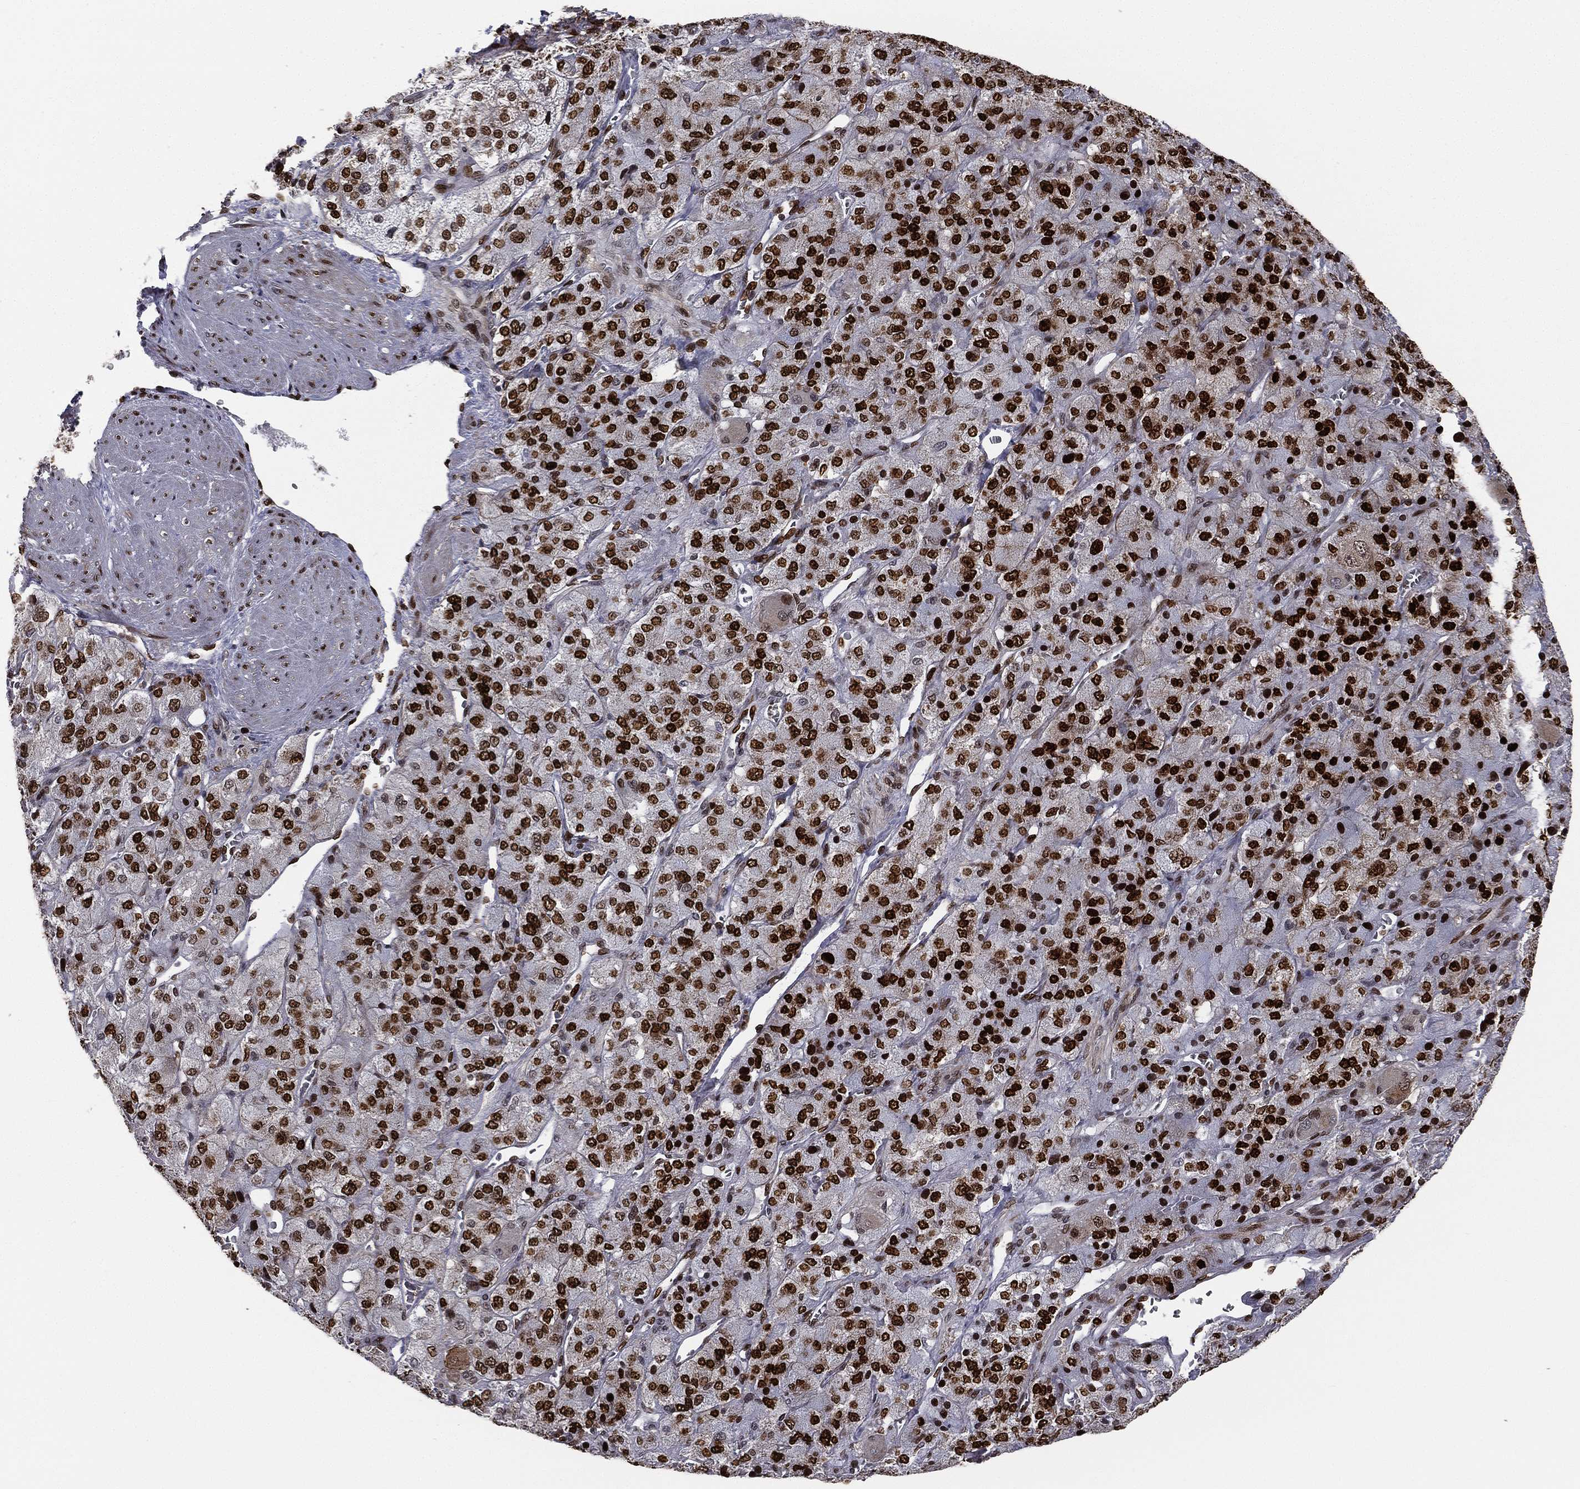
{"staining": {"intensity": "strong", "quantity": ">75%", "location": "nuclear"}, "tissue": "adrenal gland", "cell_type": "Glandular cells", "image_type": "normal", "snomed": [{"axis": "morphology", "description": "Normal tissue, NOS"}, {"axis": "topography", "description": "Adrenal gland"}], "caption": "IHC image of unremarkable adrenal gland: adrenal gland stained using immunohistochemistry demonstrates high levels of strong protein expression localized specifically in the nuclear of glandular cells, appearing as a nuclear brown color.", "gene": "LMNB1", "patient": {"sex": "female", "age": 60}}